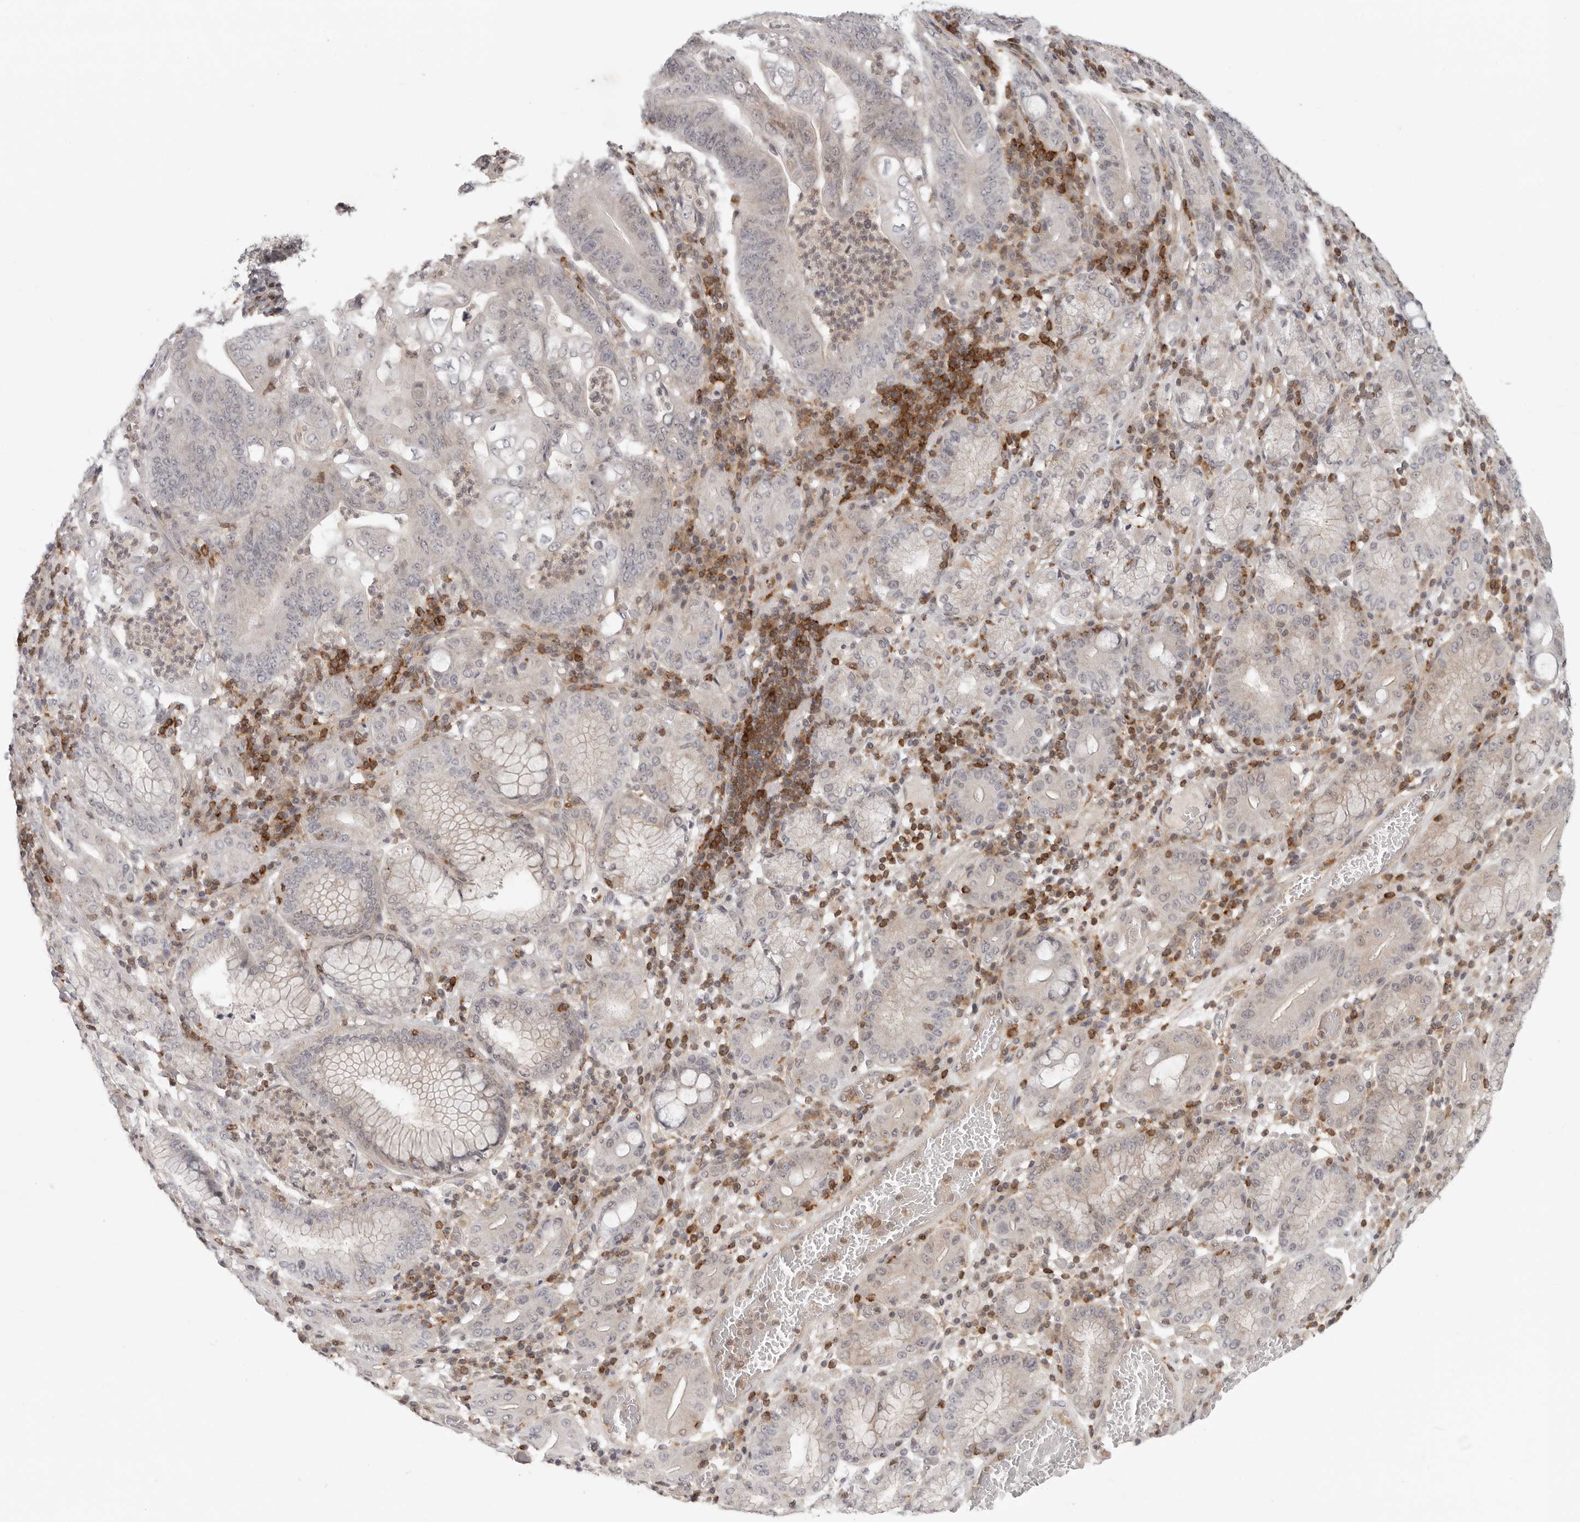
{"staining": {"intensity": "negative", "quantity": "none", "location": "none"}, "tissue": "stomach cancer", "cell_type": "Tumor cells", "image_type": "cancer", "snomed": [{"axis": "morphology", "description": "Adenocarcinoma, NOS"}, {"axis": "topography", "description": "Stomach"}], "caption": "Stomach adenocarcinoma was stained to show a protein in brown. There is no significant expression in tumor cells.", "gene": "SH3KBP1", "patient": {"sex": "female", "age": 73}}